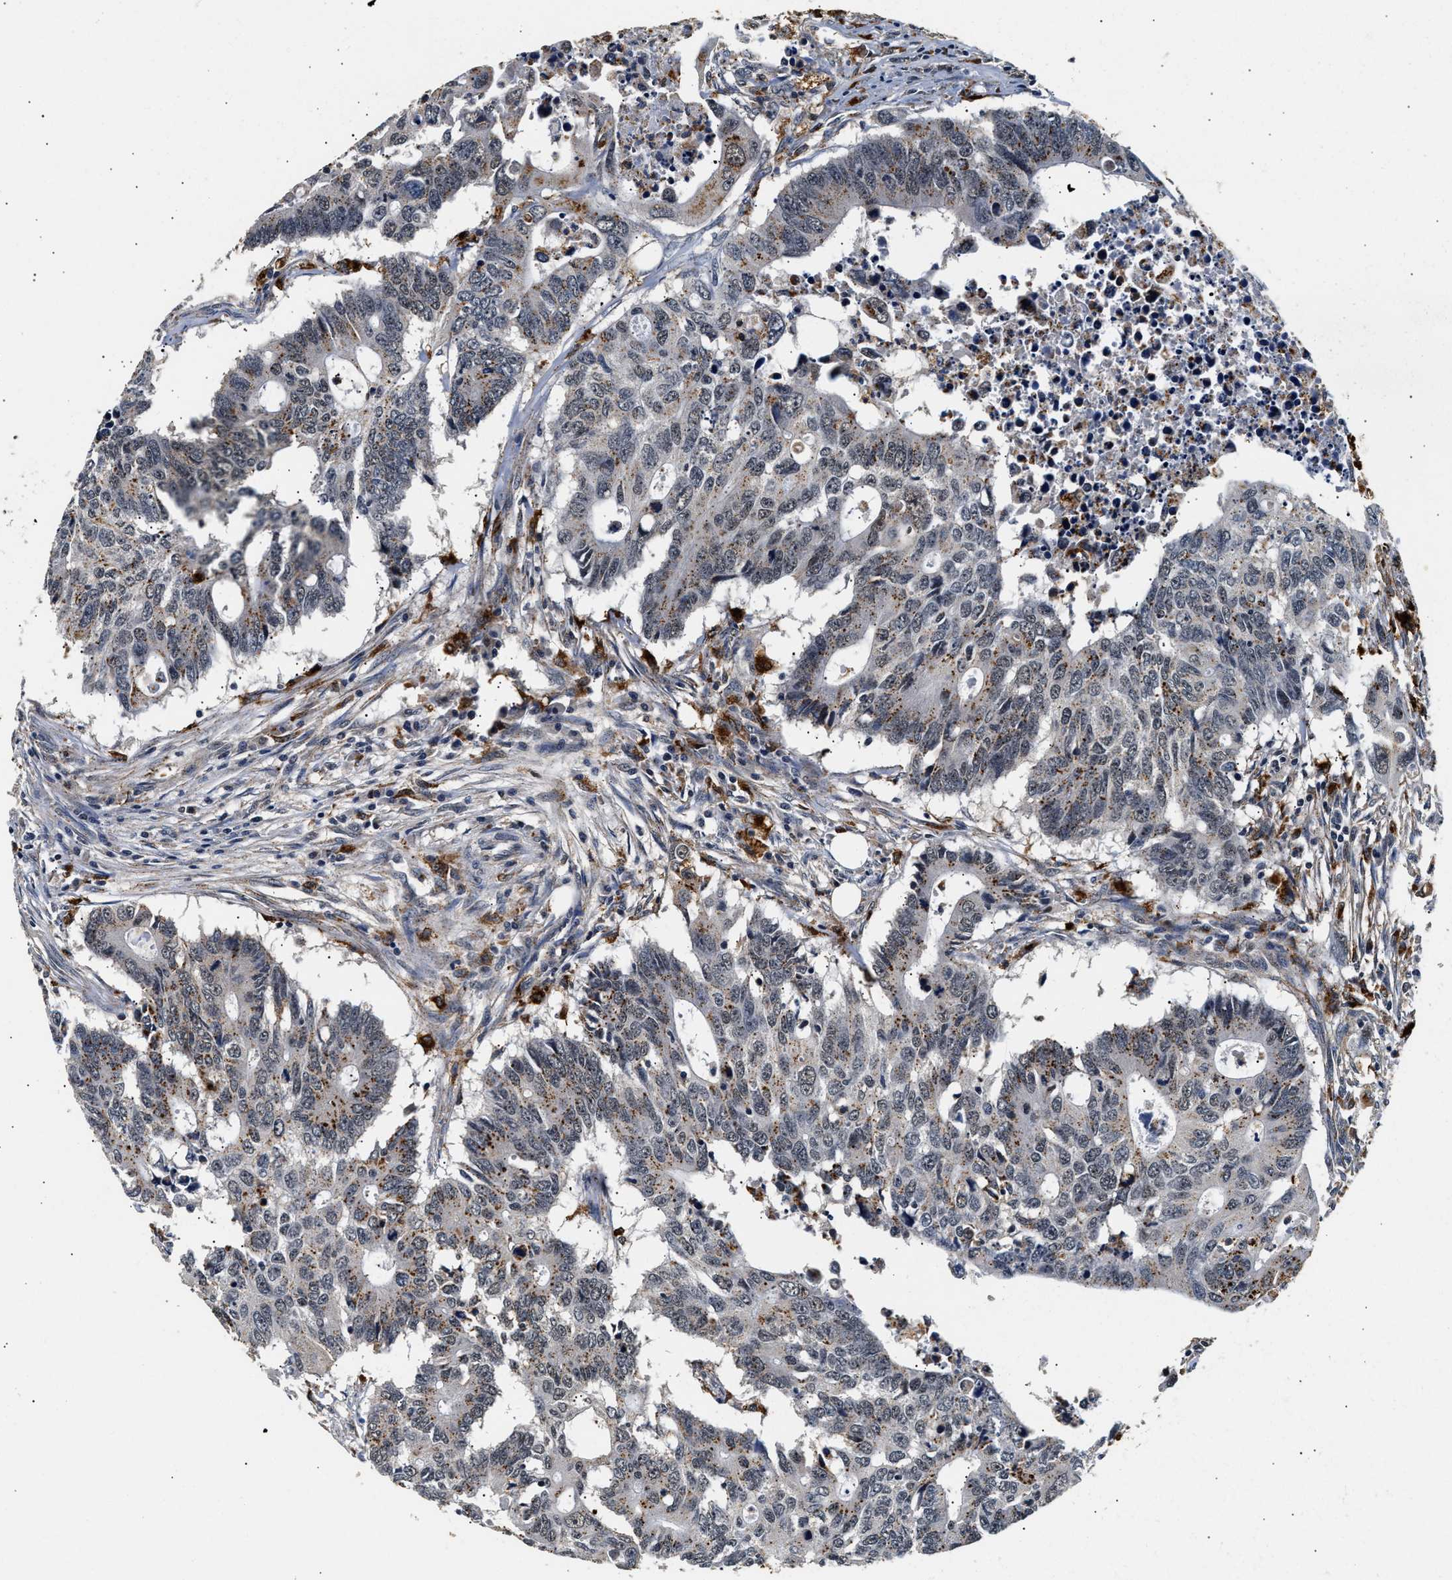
{"staining": {"intensity": "moderate", "quantity": "25%-75%", "location": "cytoplasmic/membranous"}, "tissue": "colorectal cancer", "cell_type": "Tumor cells", "image_type": "cancer", "snomed": [{"axis": "morphology", "description": "Adenocarcinoma, NOS"}, {"axis": "topography", "description": "Colon"}], "caption": "Immunohistochemical staining of human colorectal cancer shows medium levels of moderate cytoplasmic/membranous protein staining in approximately 25%-75% of tumor cells.", "gene": "SMU1", "patient": {"sex": "male", "age": 71}}